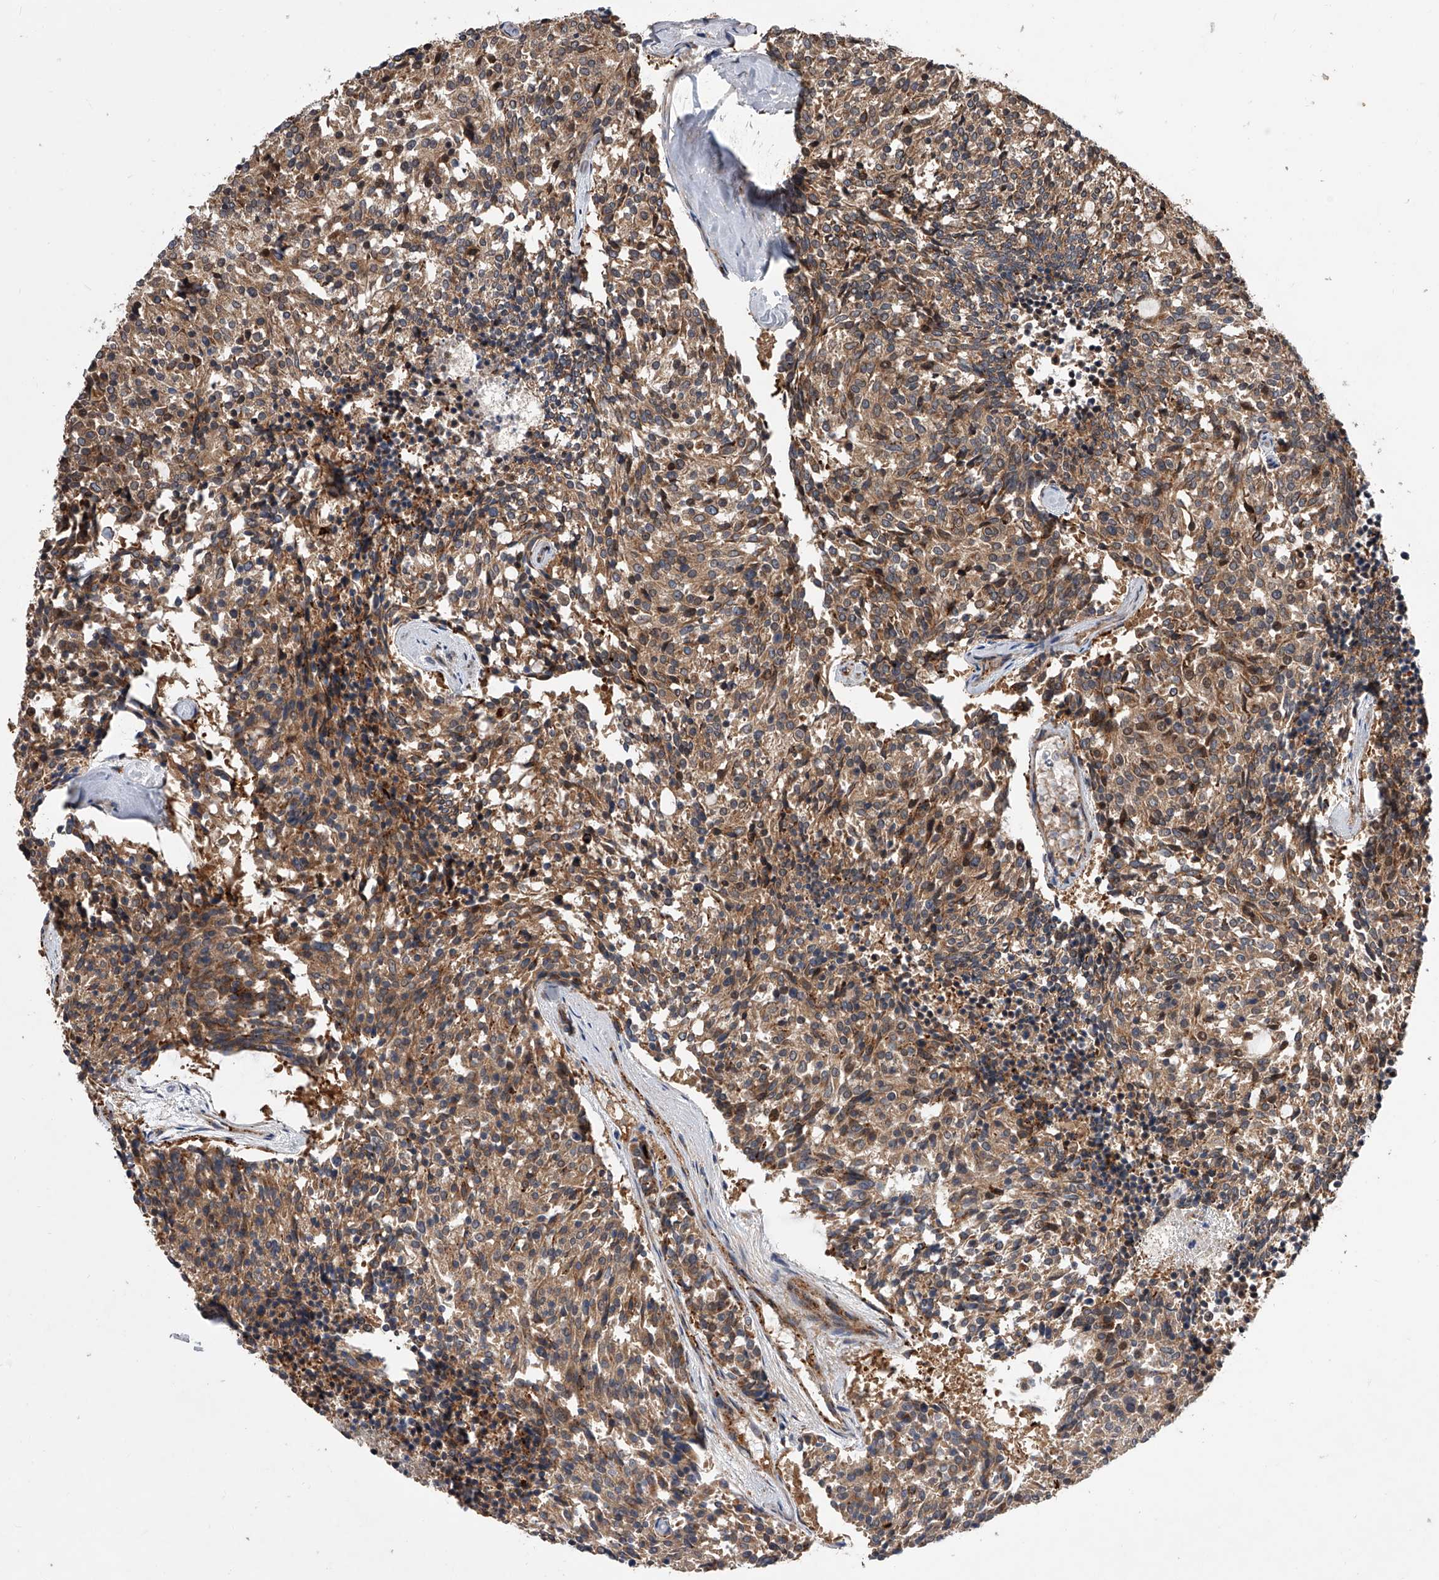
{"staining": {"intensity": "moderate", "quantity": ">75%", "location": "cytoplasmic/membranous"}, "tissue": "carcinoid", "cell_type": "Tumor cells", "image_type": "cancer", "snomed": [{"axis": "morphology", "description": "Carcinoid, malignant, NOS"}, {"axis": "topography", "description": "Pancreas"}], "caption": "Moderate cytoplasmic/membranous staining is identified in about >75% of tumor cells in carcinoid.", "gene": "USP47", "patient": {"sex": "female", "age": 54}}